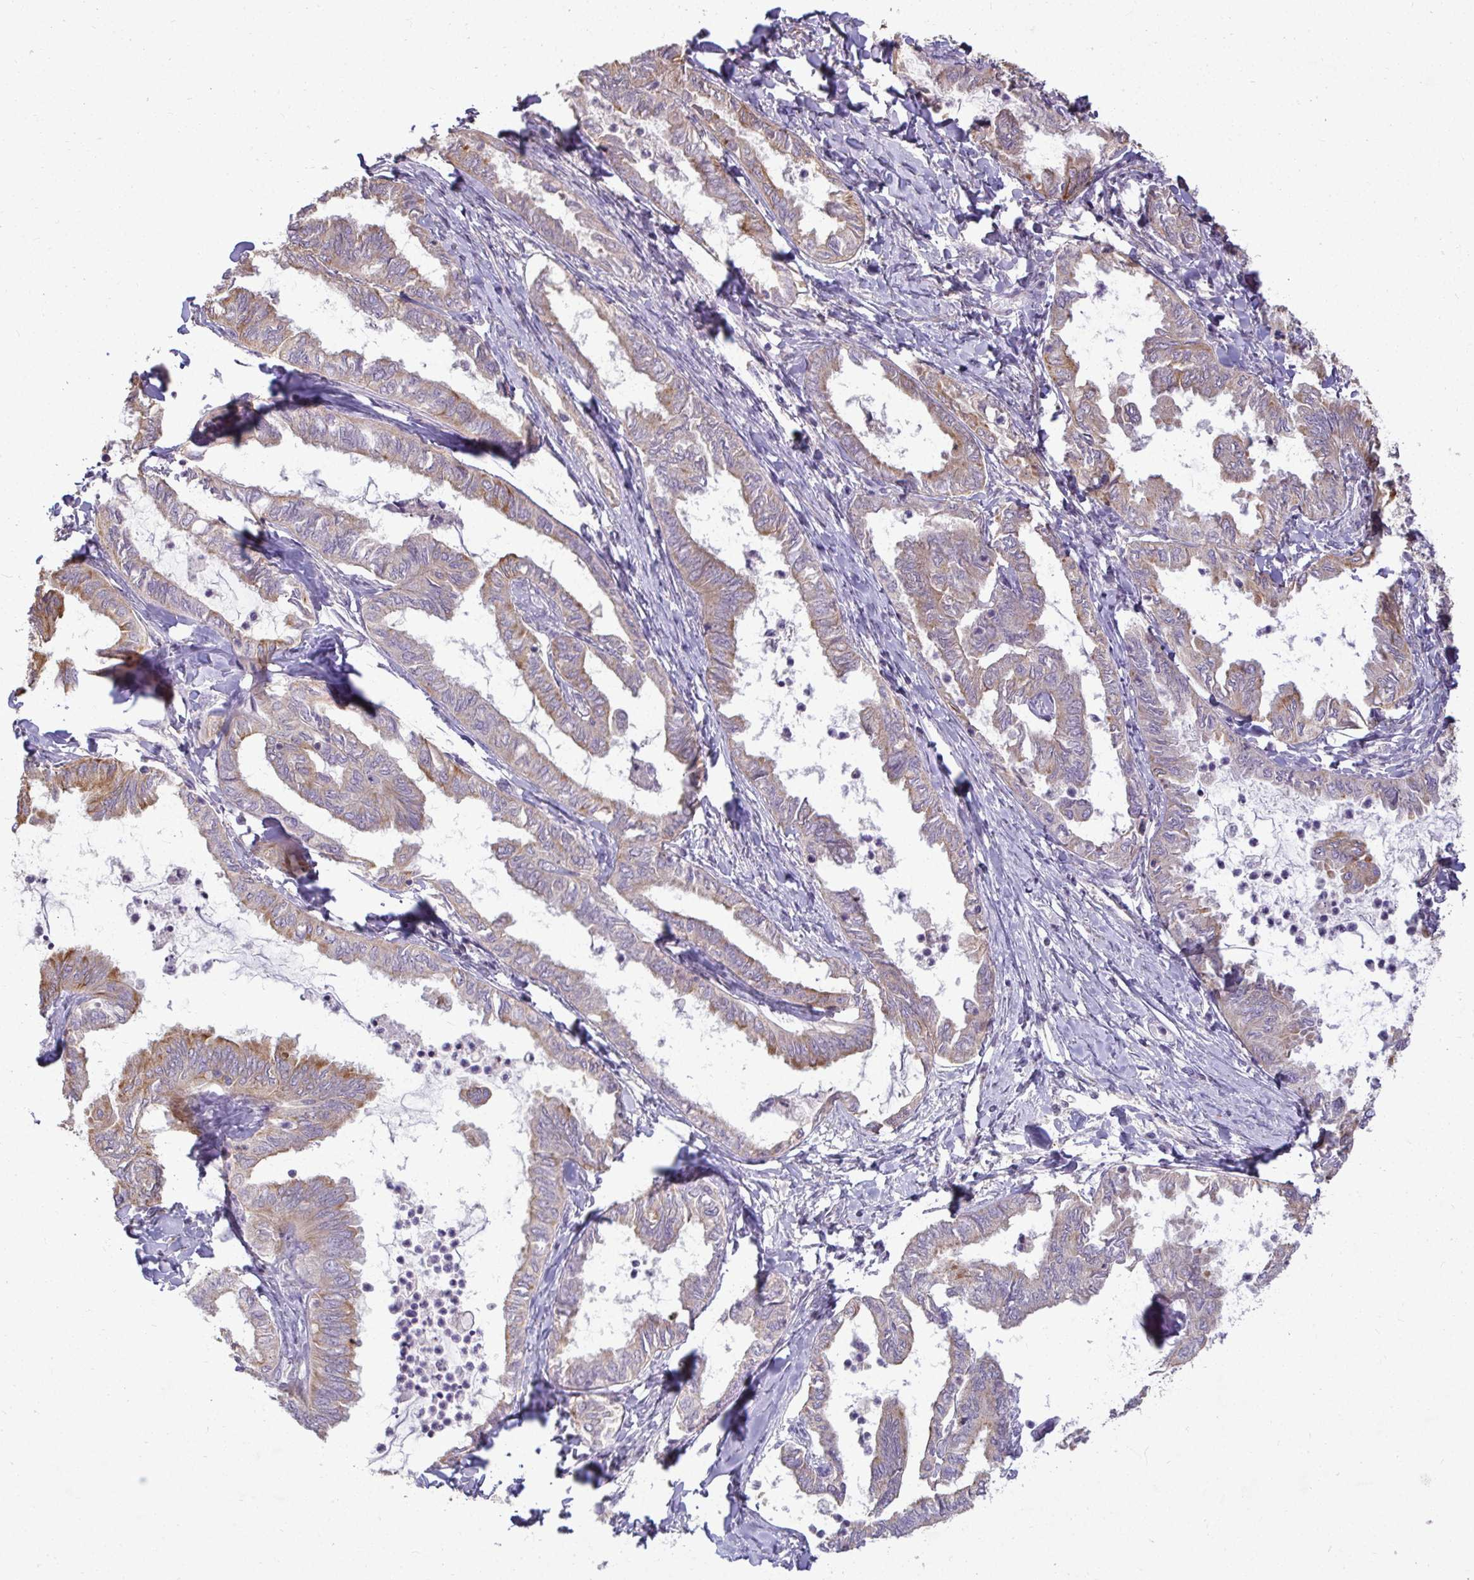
{"staining": {"intensity": "moderate", "quantity": "25%-75%", "location": "cytoplasmic/membranous"}, "tissue": "ovarian cancer", "cell_type": "Tumor cells", "image_type": "cancer", "snomed": [{"axis": "morphology", "description": "Carcinoma, endometroid"}, {"axis": "topography", "description": "Ovary"}], "caption": "Protein expression analysis of human ovarian cancer reveals moderate cytoplasmic/membranous positivity in approximately 25%-75% of tumor cells.", "gene": "STRIP1", "patient": {"sex": "female", "age": 70}}